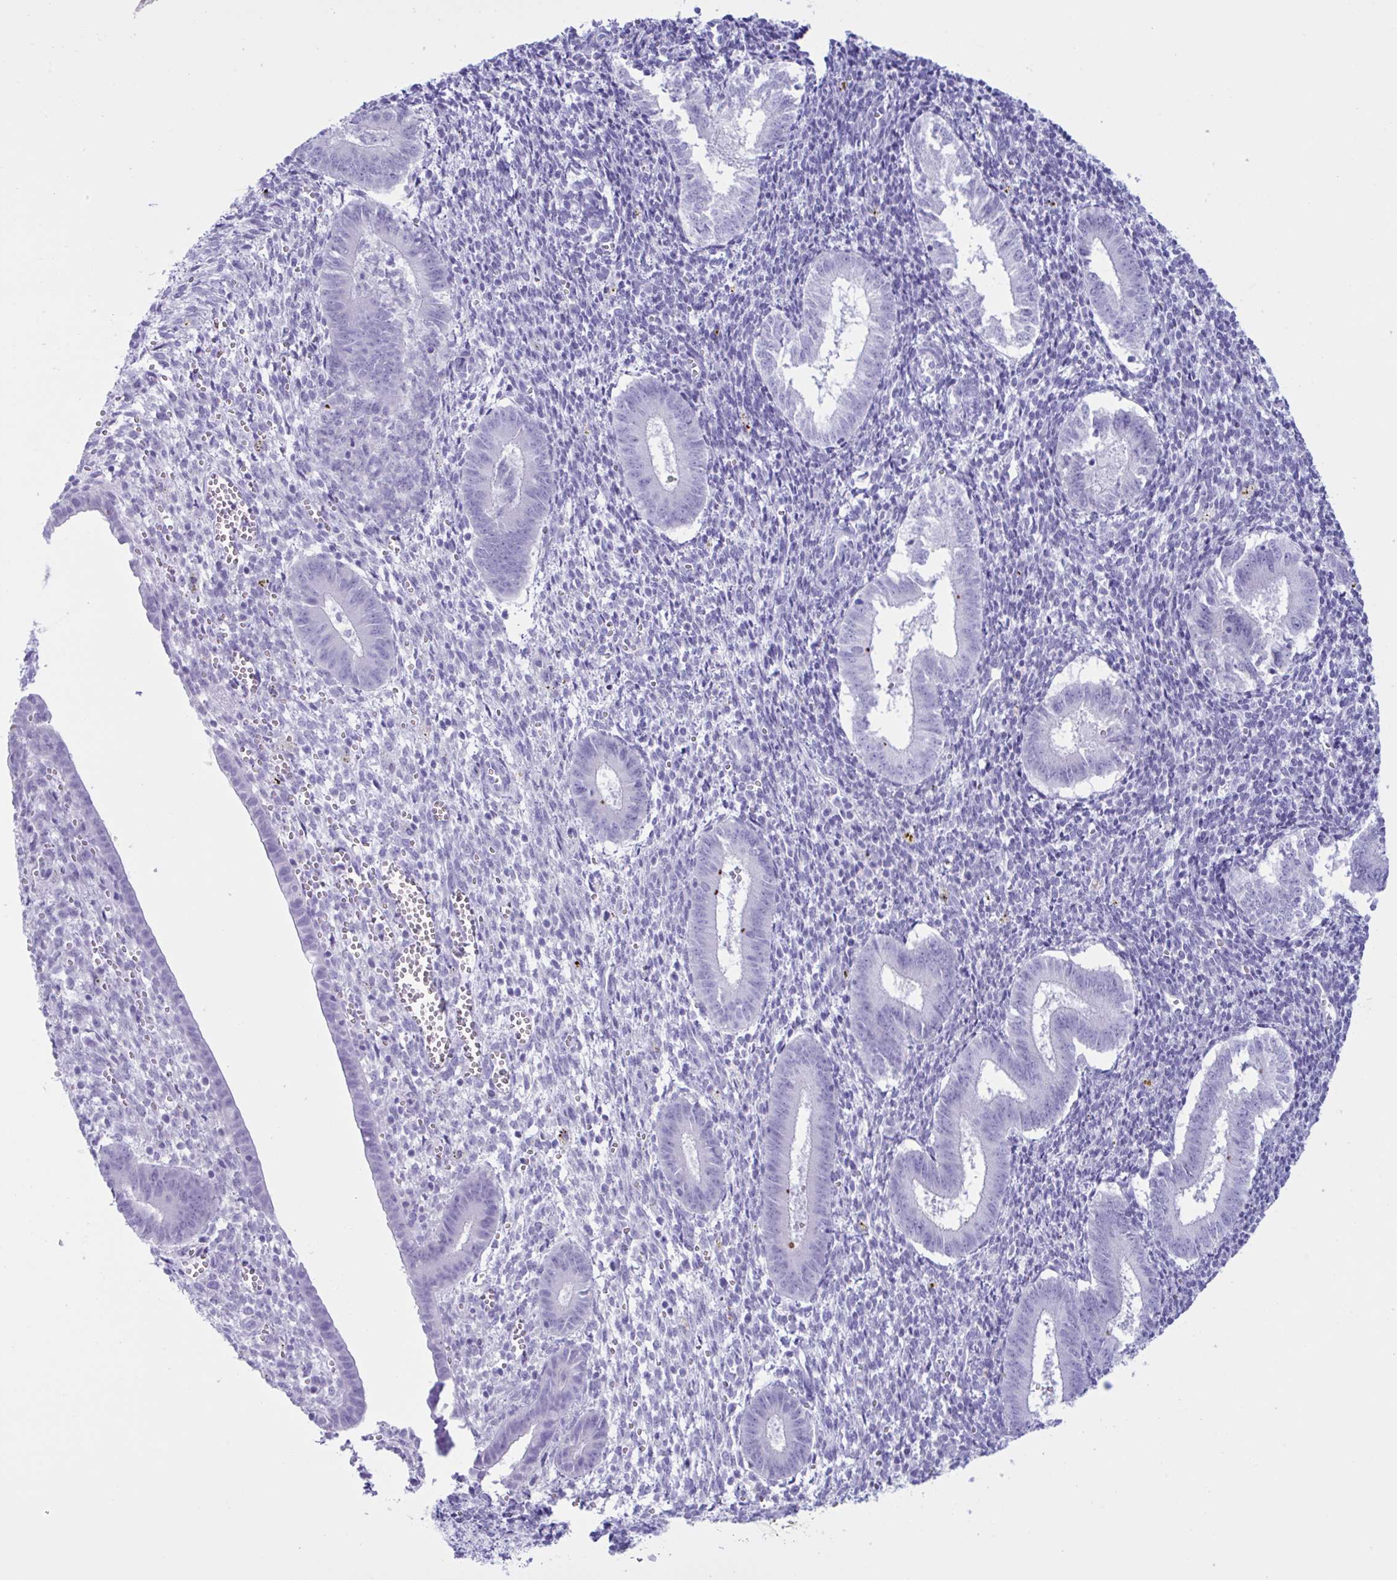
{"staining": {"intensity": "negative", "quantity": "none", "location": "none"}, "tissue": "endometrium", "cell_type": "Cells in endometrial stroma", "image_type": "normal", "snomed": [{"axis": "morphology", "description": "Normal tissue, NOS"}, {"axis": "topography", "description": "Endometrium"}], "caption": "Cells in endometrial stroma are negative for protein expression in benign human endometrium. (Stains: DAB (3,3'-diaminobenzidine) immunohistochemistry with hematoxylin counter stain, Microscopy: brightfield microscopy at high magnification).", "gene": "MRGPRG", "patient": {"sex": "female", "age": 25}}